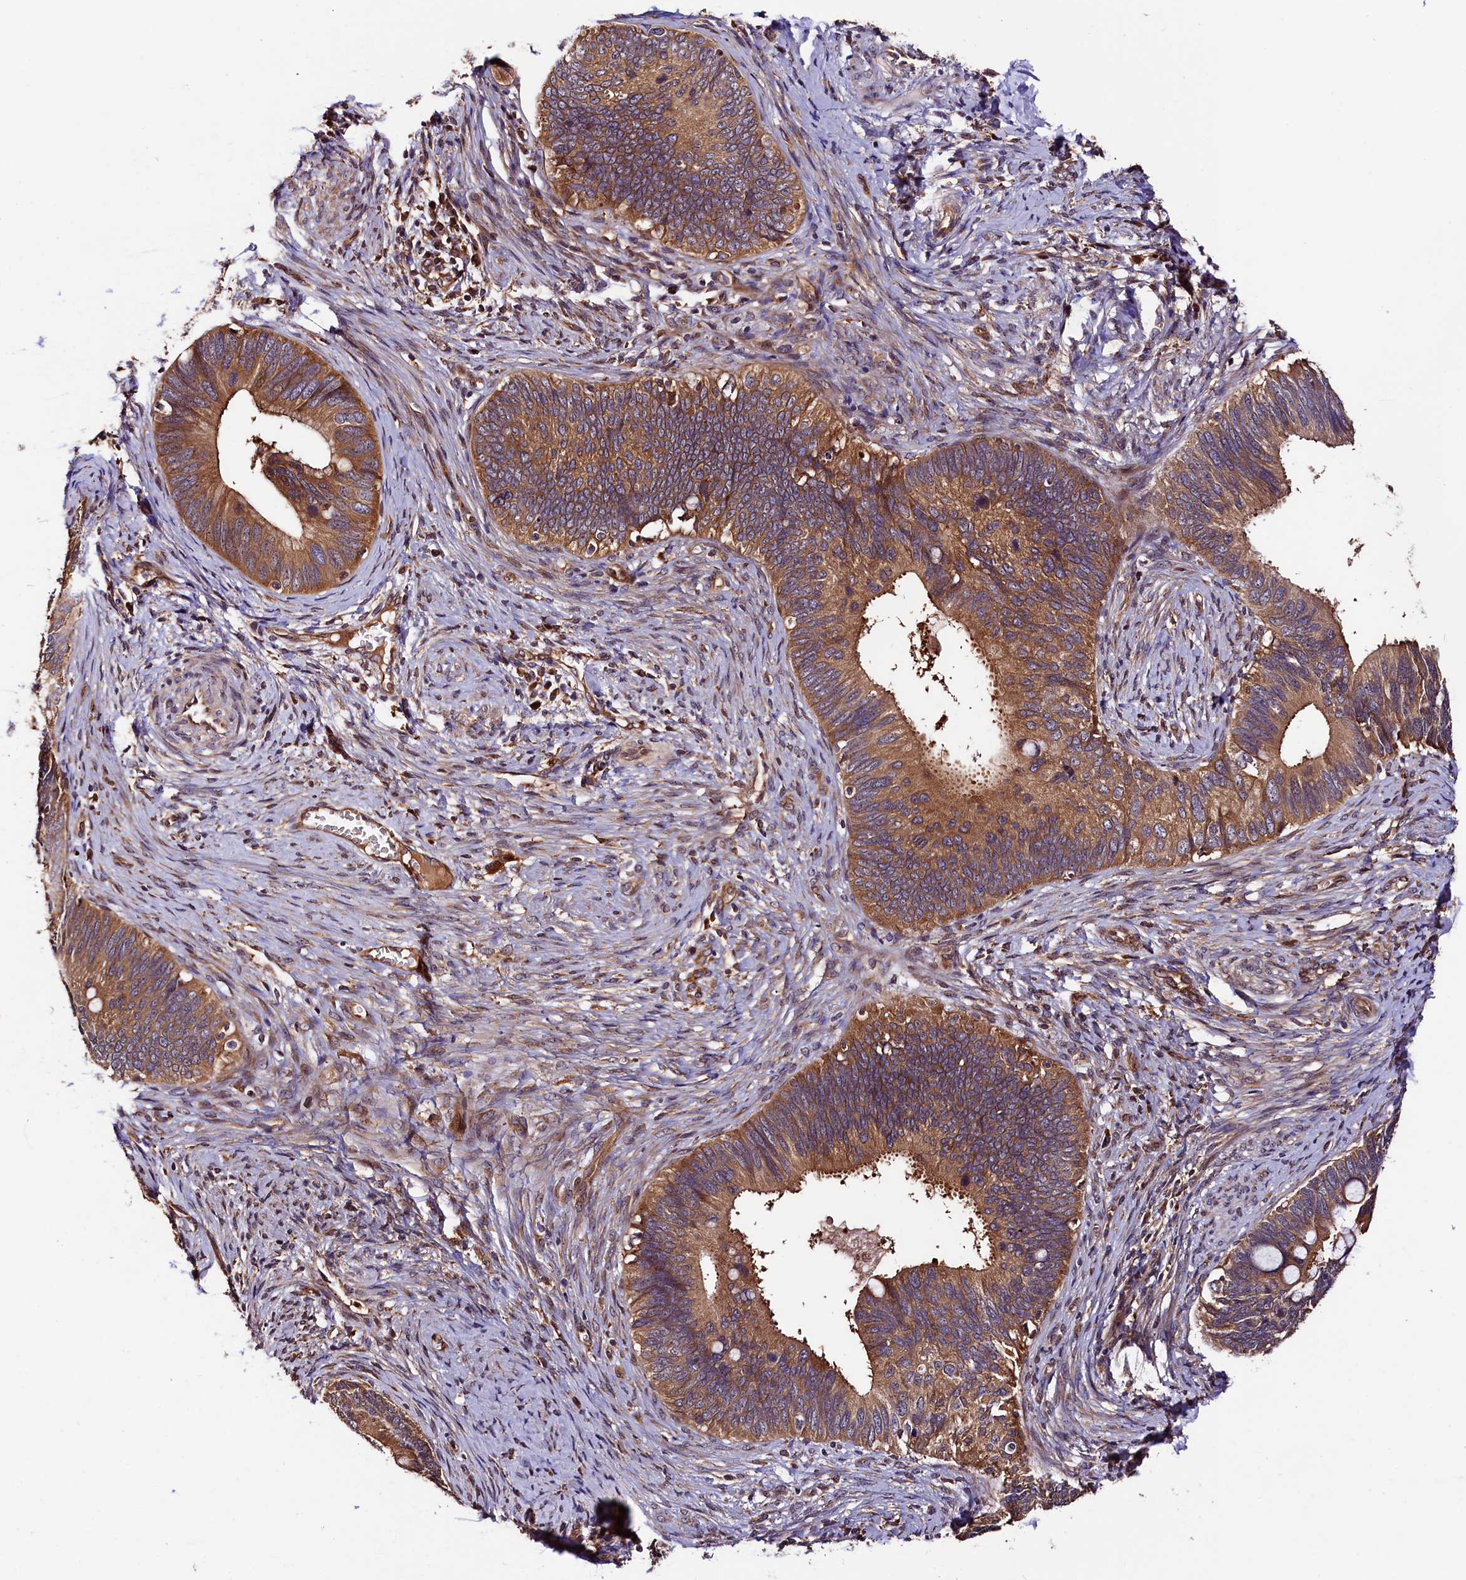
{"staining": {"intensity": "moderate", "quantity": ">75%", "location": "cytoplasmic/membranous"}, "tissue": "cervical cancer", "cell_type": "Tumor cells", "image_type": "cancer", "snomed": [{"axis": "morphology", "description": "Adenocarcinoma, NOS"}, {"axis": "topography", "description": "Cervix"}], "caption": "Immunohistochemical staining of human cervical cancer displays moderate cytoplasmic/membranous protein staining in approximately >75% of tumor cells.", "gene": "VPS35", "patient": {"sex": "female", "age": 42}}